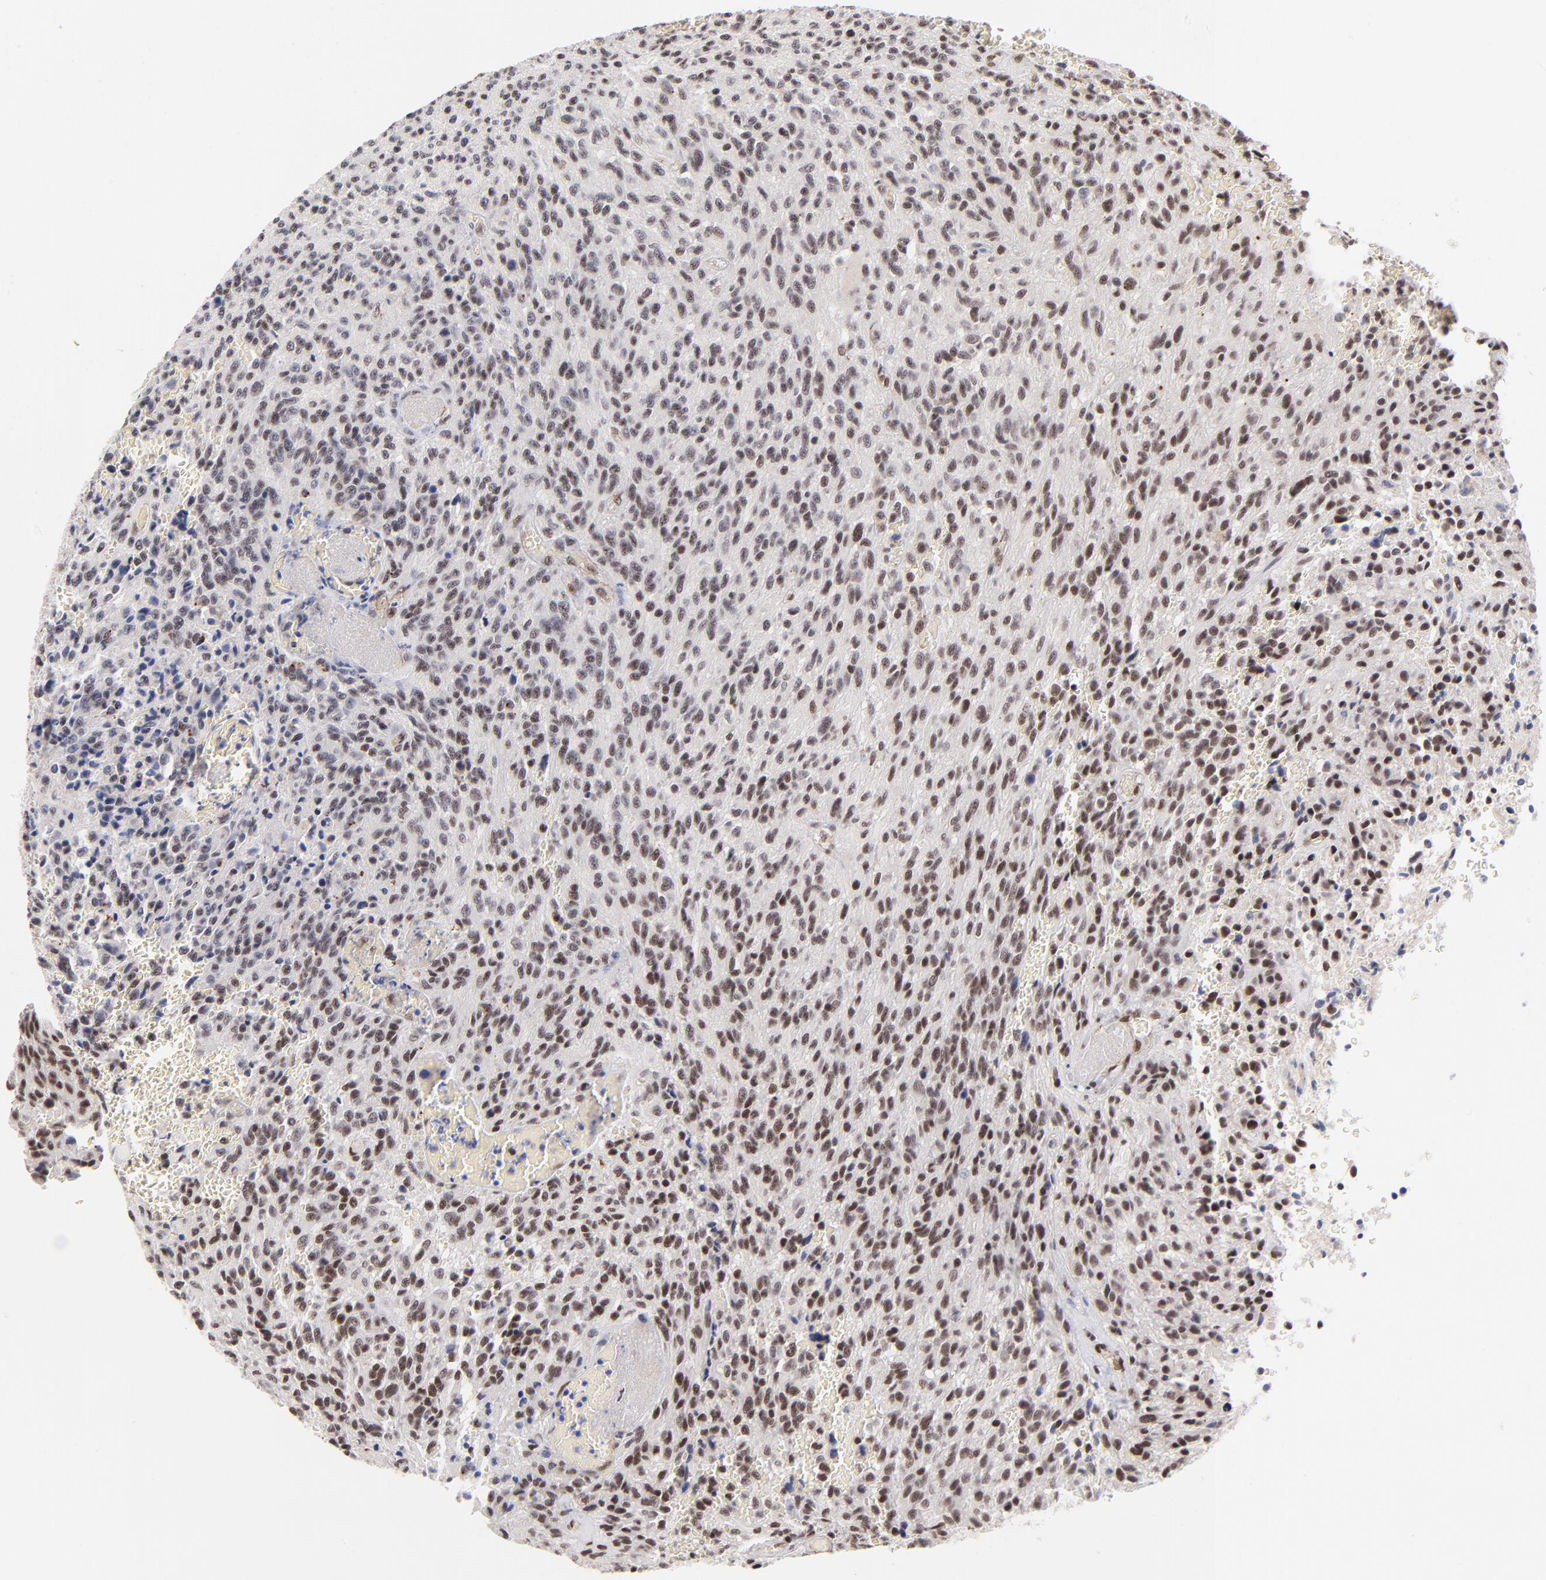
{"staining": {"intensity": "weak", "quantity": ">75%", "location": "nuclear"}, "tissue": "glioma", "cell_type": "Tumor cells", "image_type": "cancer", "snomed": [{"axis": "morphology", "description": "Normal tissue, NOS"}, {"axis": "morphology", "description": "Glioma, malignant, High grade"}, {"axis": "topography", "description": "Cerebral cortex"}], "caption": "Glioma stained with immunohistochemistry demonstrates weak nuclear expression in approximately >75% of tumor cells.", "gene": "GABPA", "patient": {"sex": "male", "age": 56}}